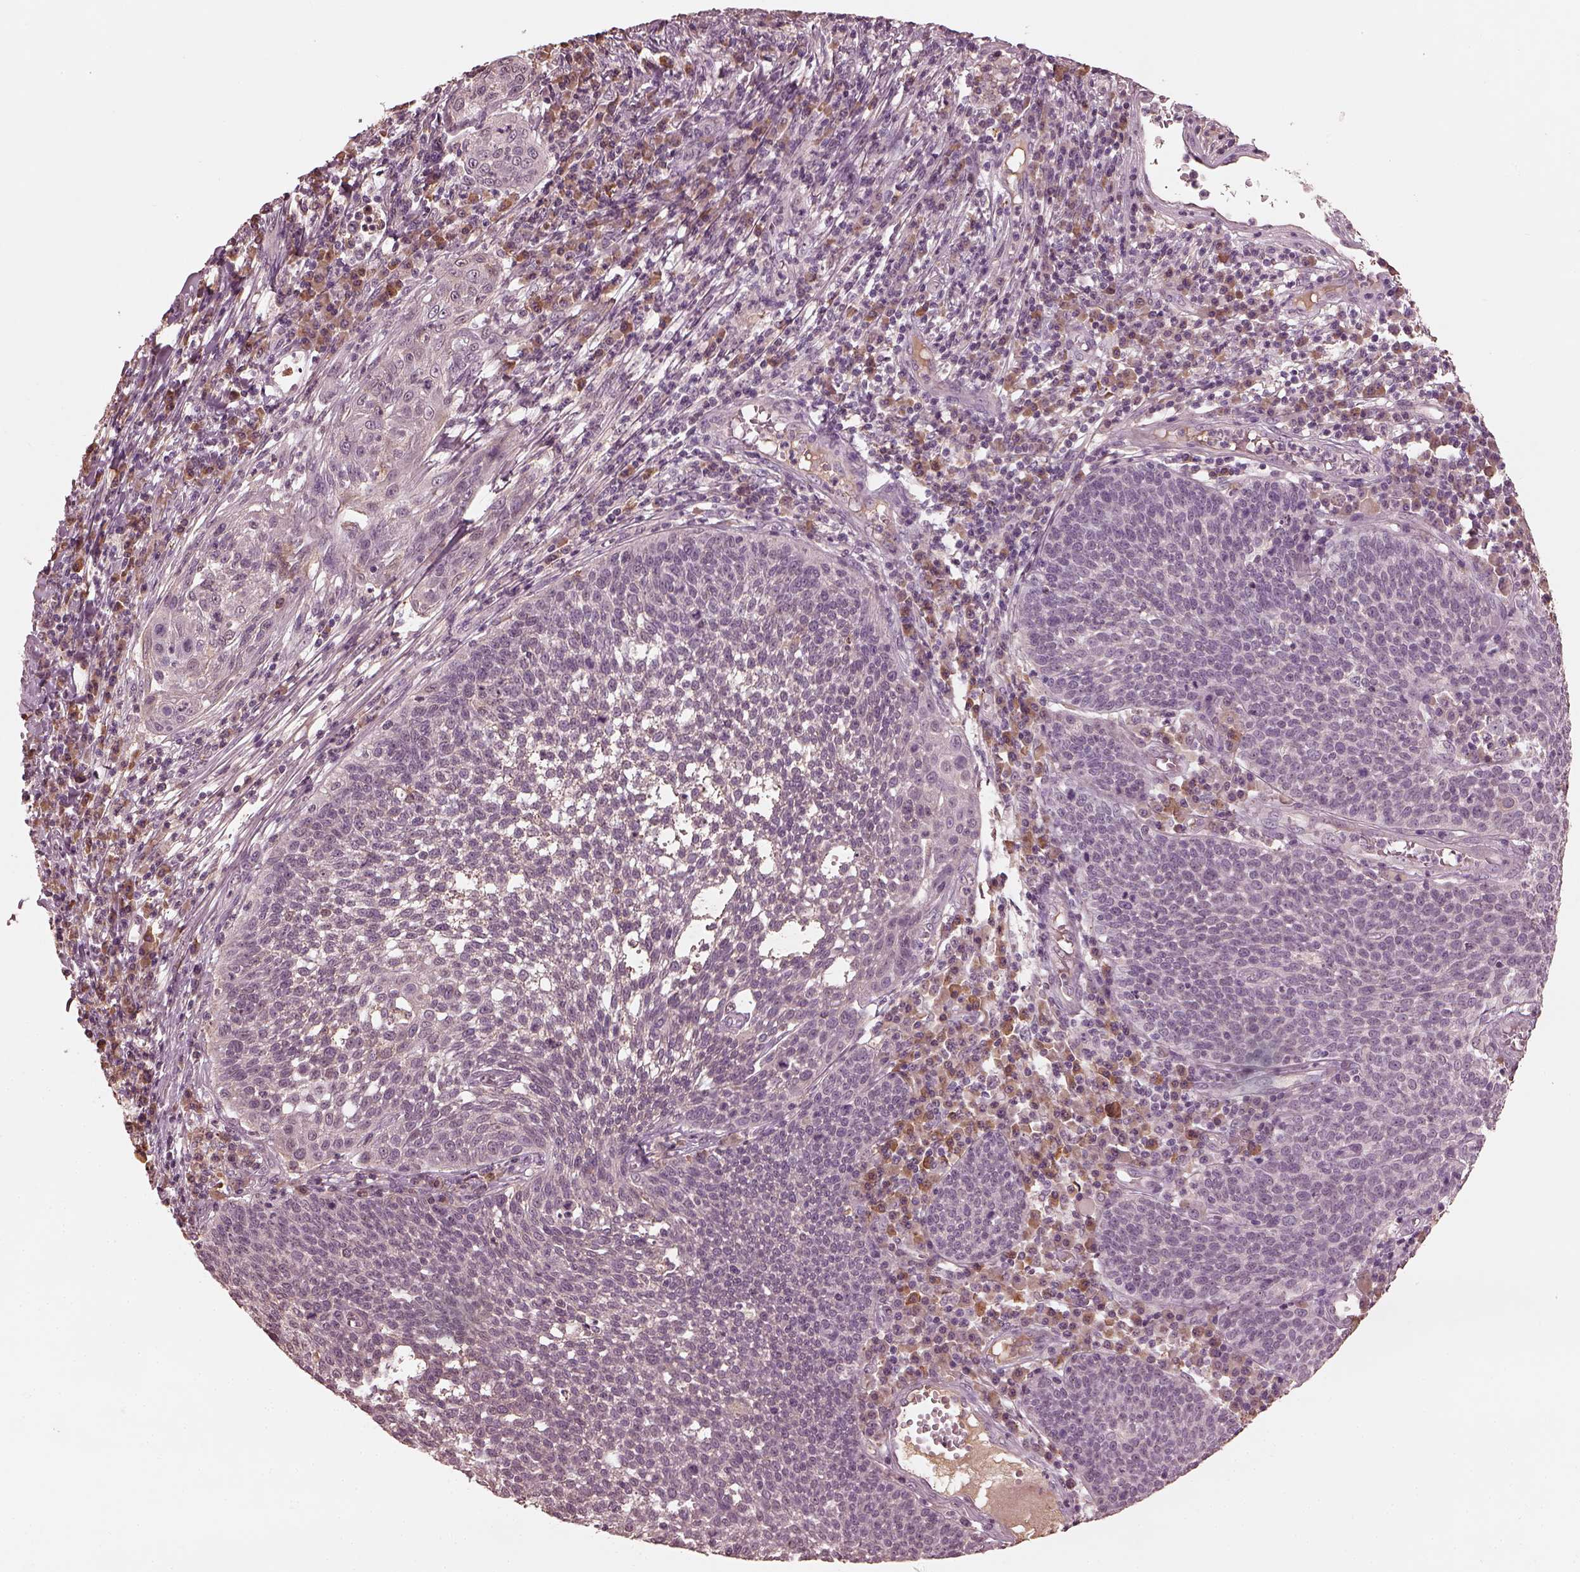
{"staining": {"intensity": "negative", "quantity": "none", "location": "none"}, "tissue": "cervical cancer", "cell_type": "Tumor cells", "image_type": "cancer", "snomed": [{"axis": "morphology", "description": "Squamous cell carcinoma, NOS"}, {"axis": "topography", "description": "Cervix"}], "caption": "A micrograph of human cervical cancer is negative for staining in tumor cells.", "gene": "CALR3", "patient": {"sex": "female", "age": 34}}